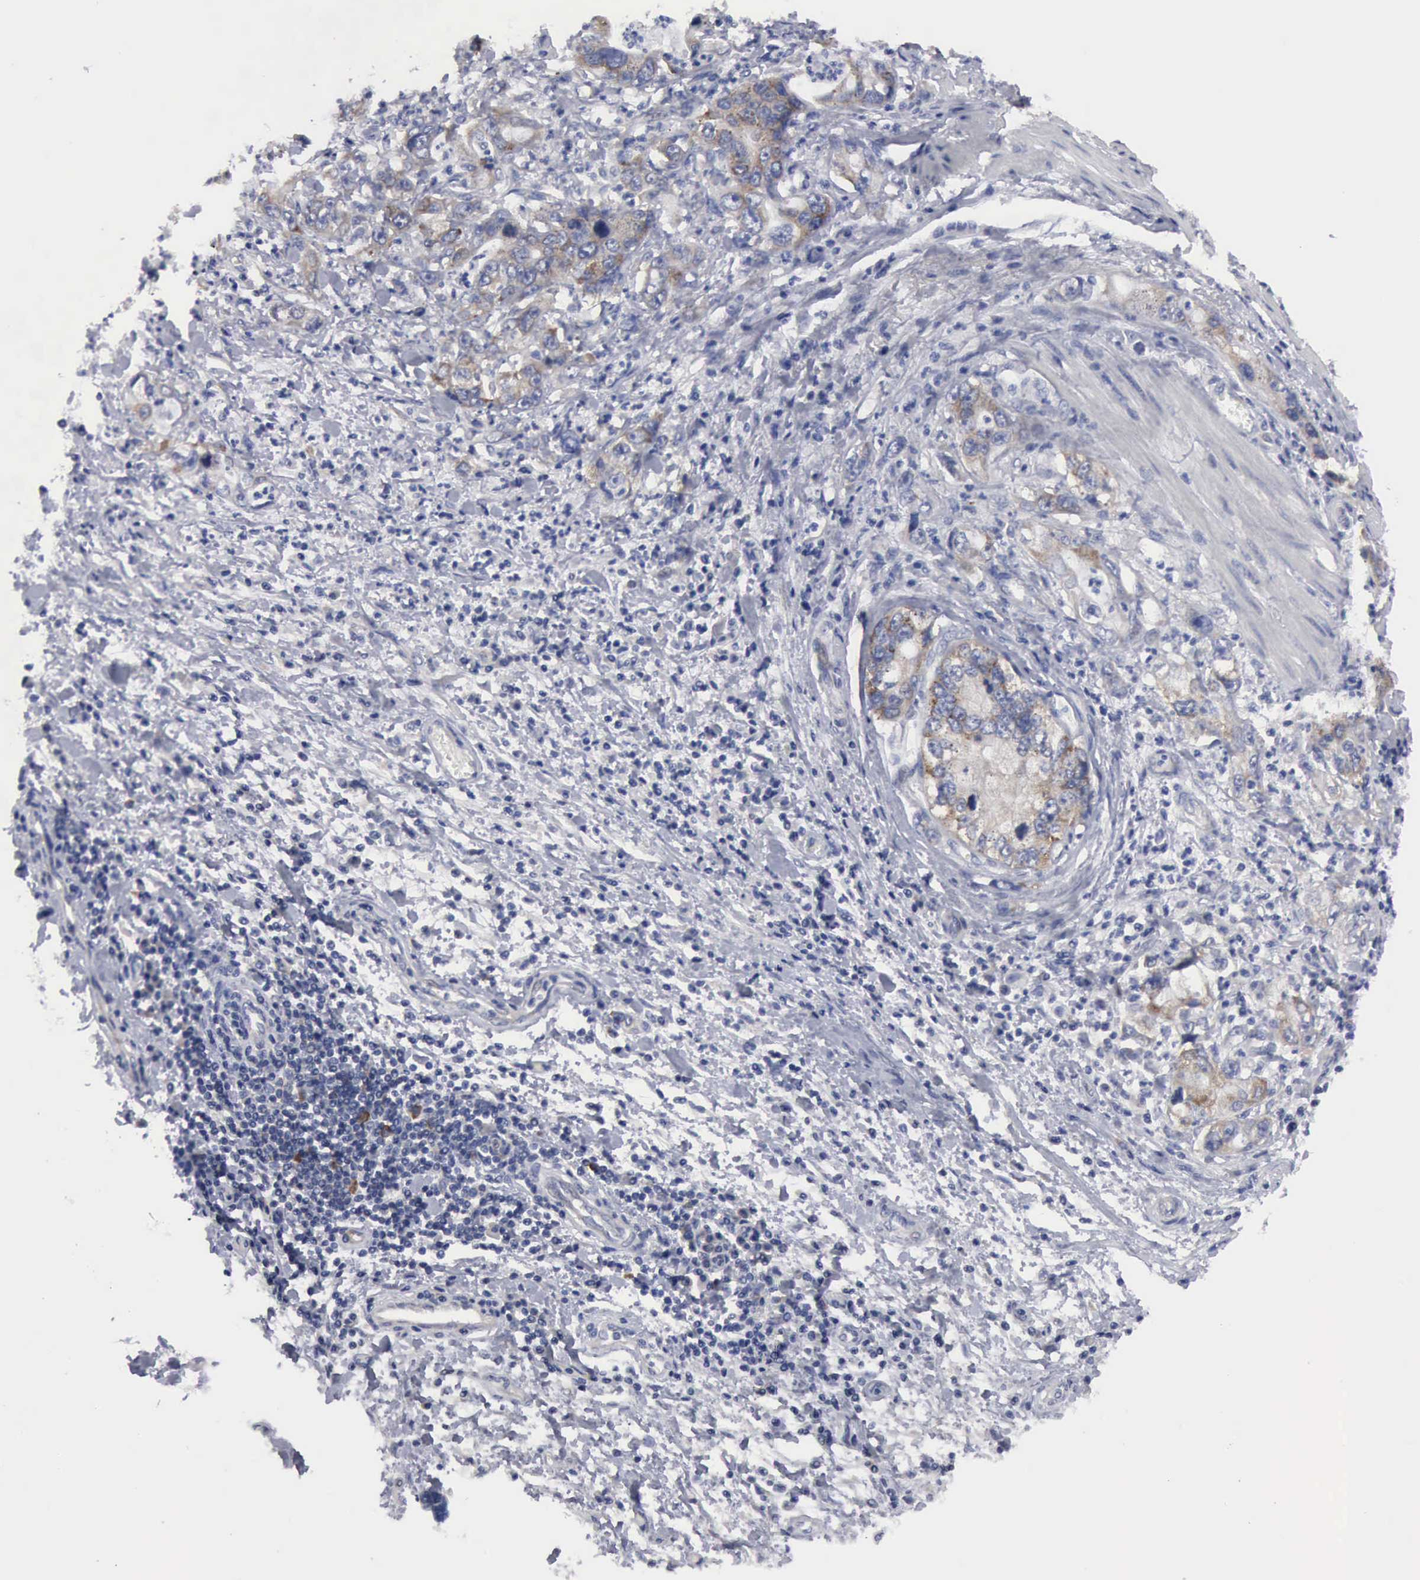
{"staining": {"intensity": "moderate", "quantity": "<25%", "location": "cytoplasmic/membranous"}, "tissue": "stomach cancer", "cell_type": "Tumor cells", "image_type": "cancer", "snomed": [{"axis": "morphology", "description": "Adenocarcinoma, NOS"}, {"axis": "topography", "description": "Pancreas"}, {"axis": "topography", "description": "Stomach, upper"}], "caption": "A brown stain labels moderate cytoplasmic/membranous expression of a protein in stomach adenocarcinoma tumor cells.", "gene": "TXLNG", "patient": {"sex": "male", "age": 77}}